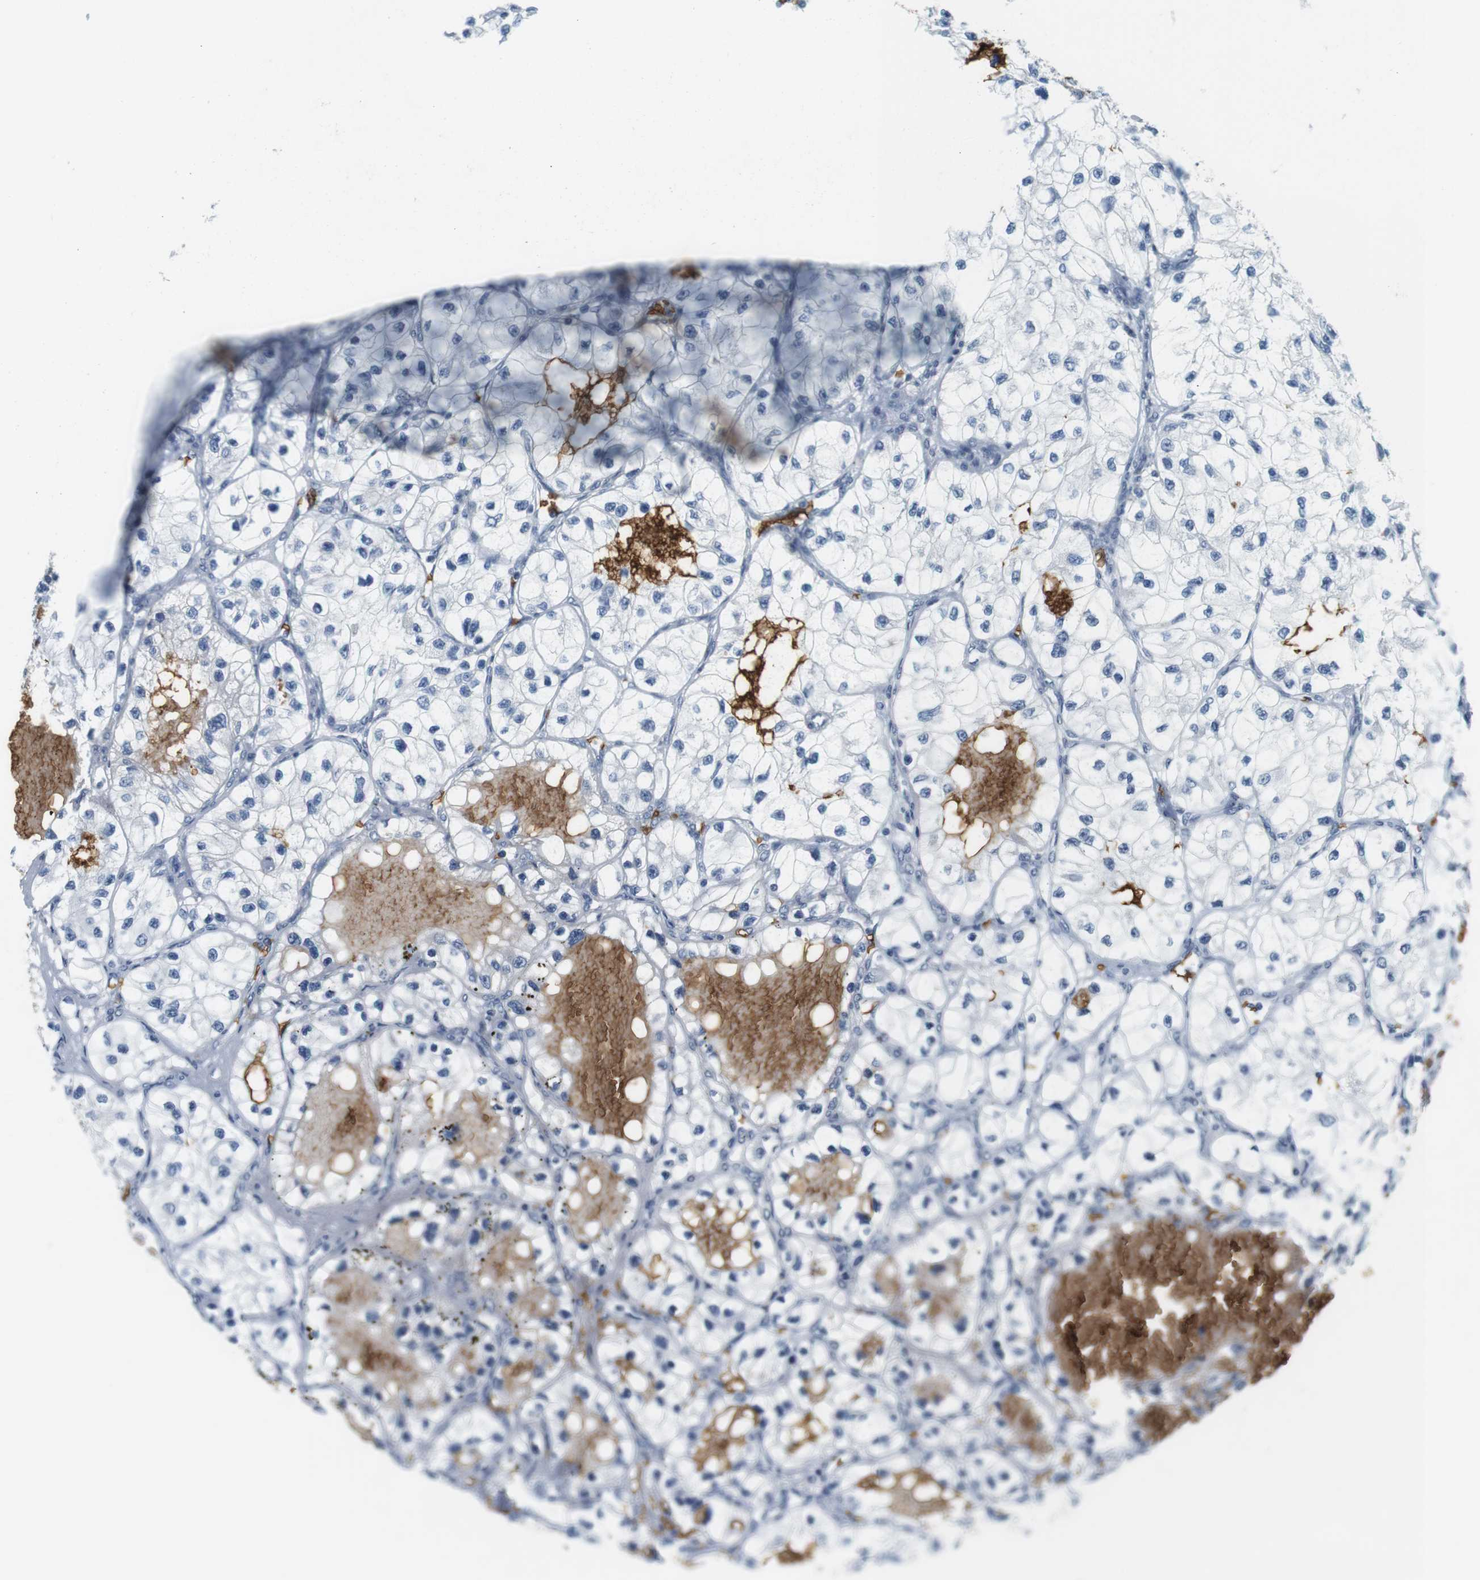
{"staining": {"intensity": "negative", "quantity": "none", "location": "none"}, "tissue": "renal cancer", "cell_type": "Tumor cells", "image_type": "cancer", "snomed": [{"axis": "morphology", "description": "Adenocarcinoma, NOS"}, {"axis": "topography", "description": "Kidney"}], "caption": "Immunohistochemical staining of renal adenocarcinoma exhibits no significant positivity in tumor cells.", "gene": "SLC4A1", "patient": {"sex": "female", "age": 57}}